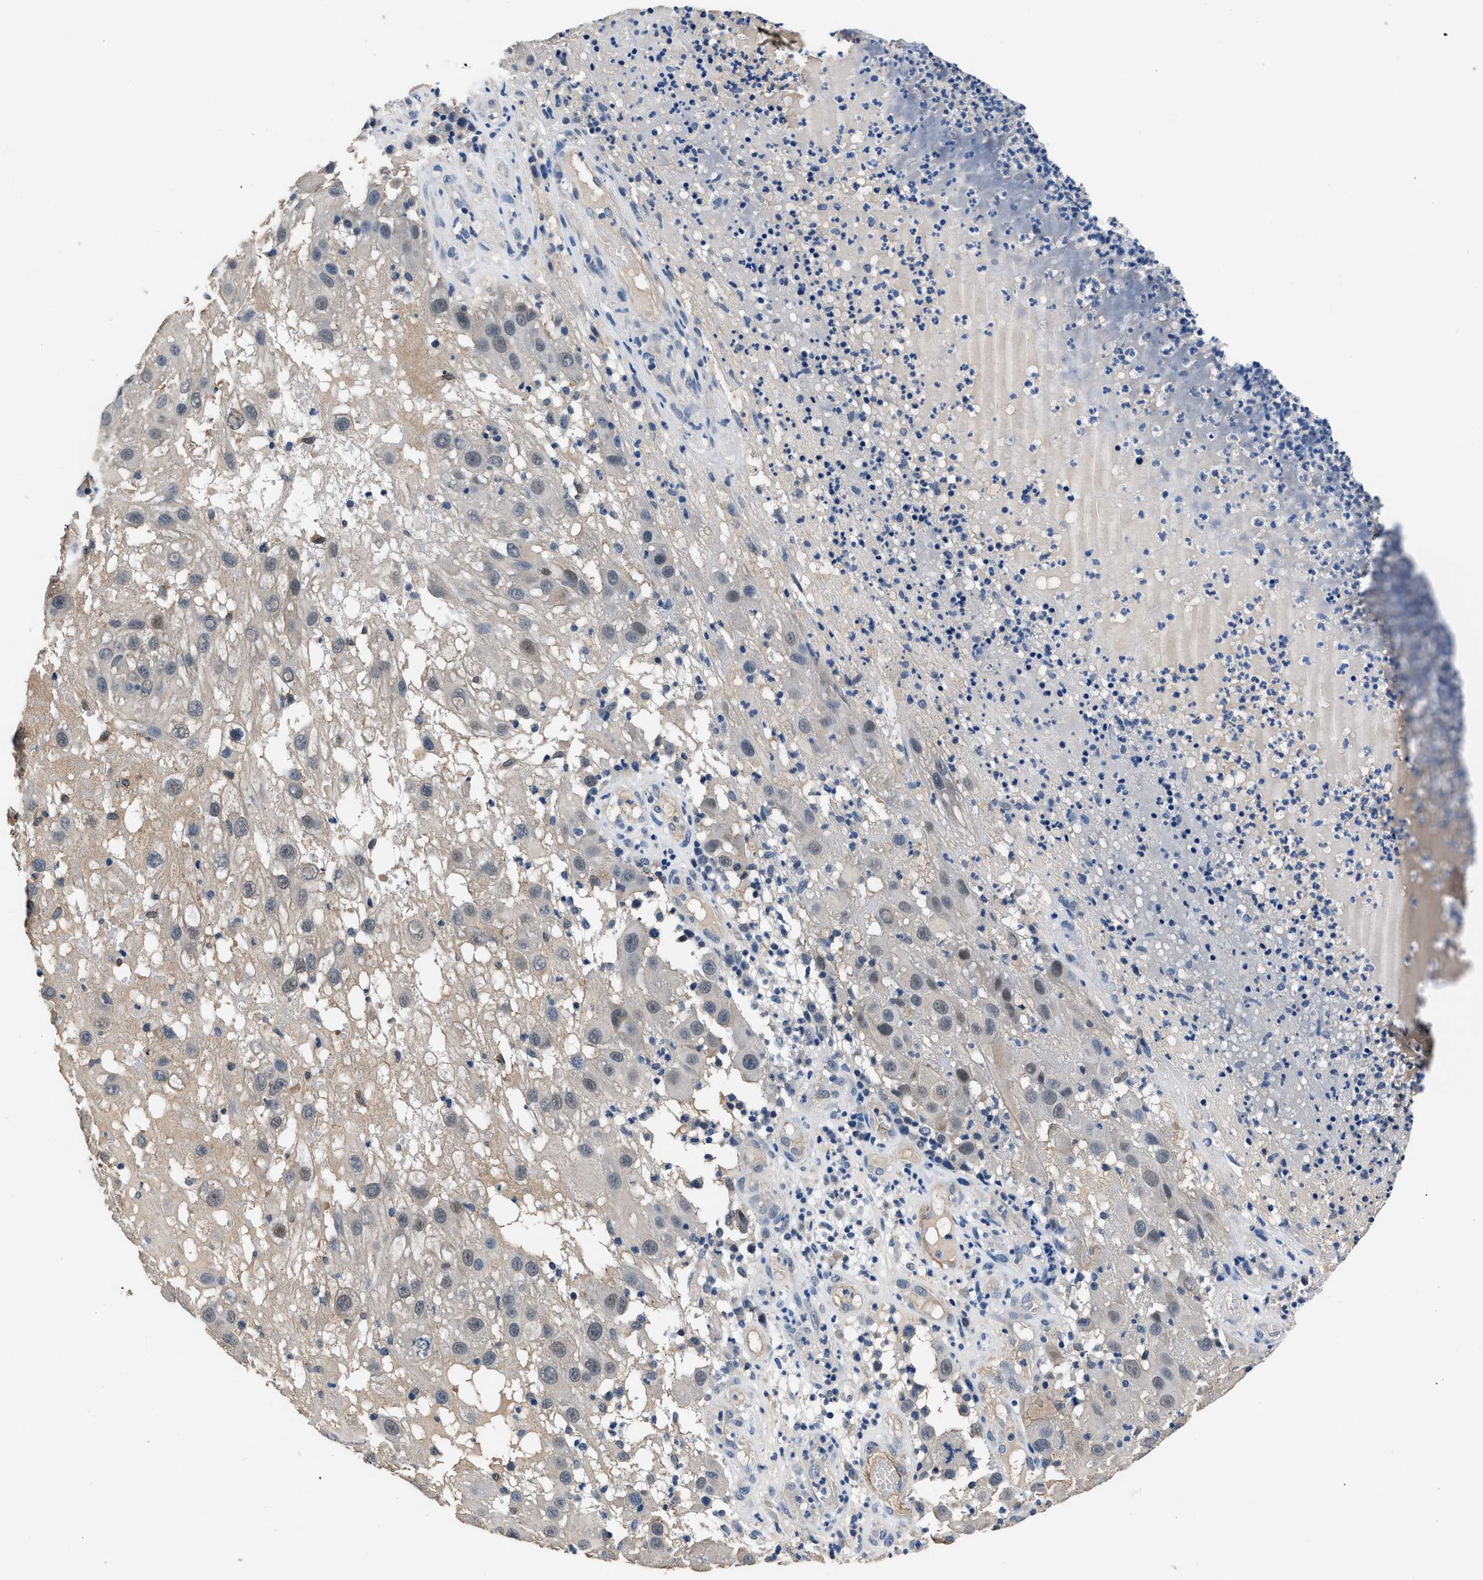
{"staining": {"intensity": "weak", "quantity": "25%-75%", "location": "nuclear"}, "tissue": "melanoma", "cell_type": "Tumor cells", "image_type": "cancer", "snomed": [{"axis": "morphology", "description": "Malignant melanoma, NOS"}, {"axis": "topography", "description": "Skin"}], "caption": "Immunohistochemistry (IHC) image of human malignant melanoma stained for a protein (brown), which shows low levels of weak nuclear staining in about 25%-75% of tumor cells.", "gene": "LANCL2", "patient": {"sex": "female", "age": 81}}